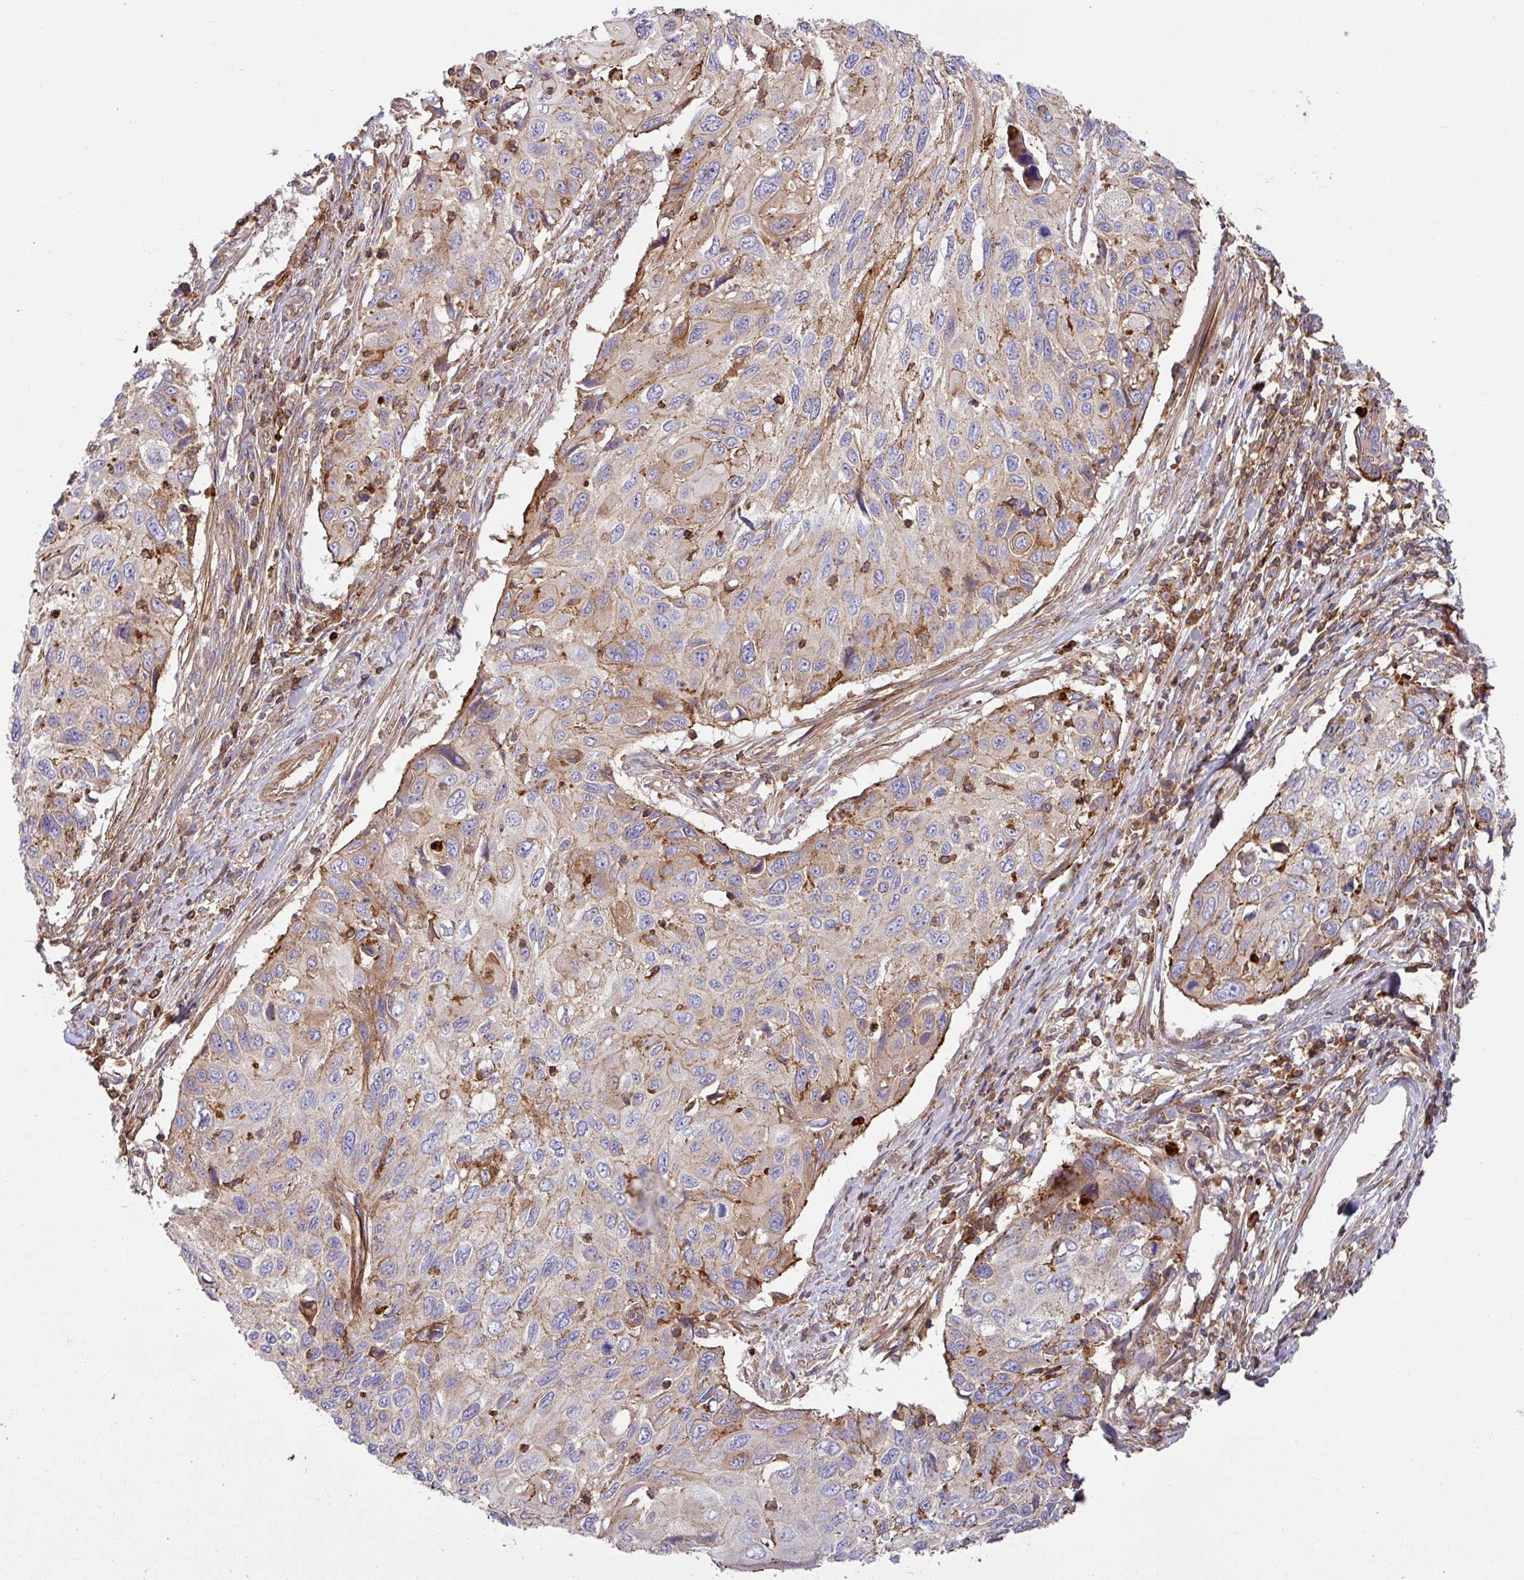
{"staining": {"intensity": "weak", "quantity": "<25%", "location": "cytoplasmic/membranous"}, "tissue": "cervical cancer", "cell_type": "Tumor cells", "image_type": "cancer", "snomed": [{"axis": "morphology", "description": "Squamous cell carcinoma, NOS"}, {"axis": "topography", "description": "Cervix"}], "caption": "Immunohistochemistry (IHC) of human cervical cancer reveals no positivity in tumor cells.", "gene": "RIC1", "patient": {"sex": "female", "age": 70}}